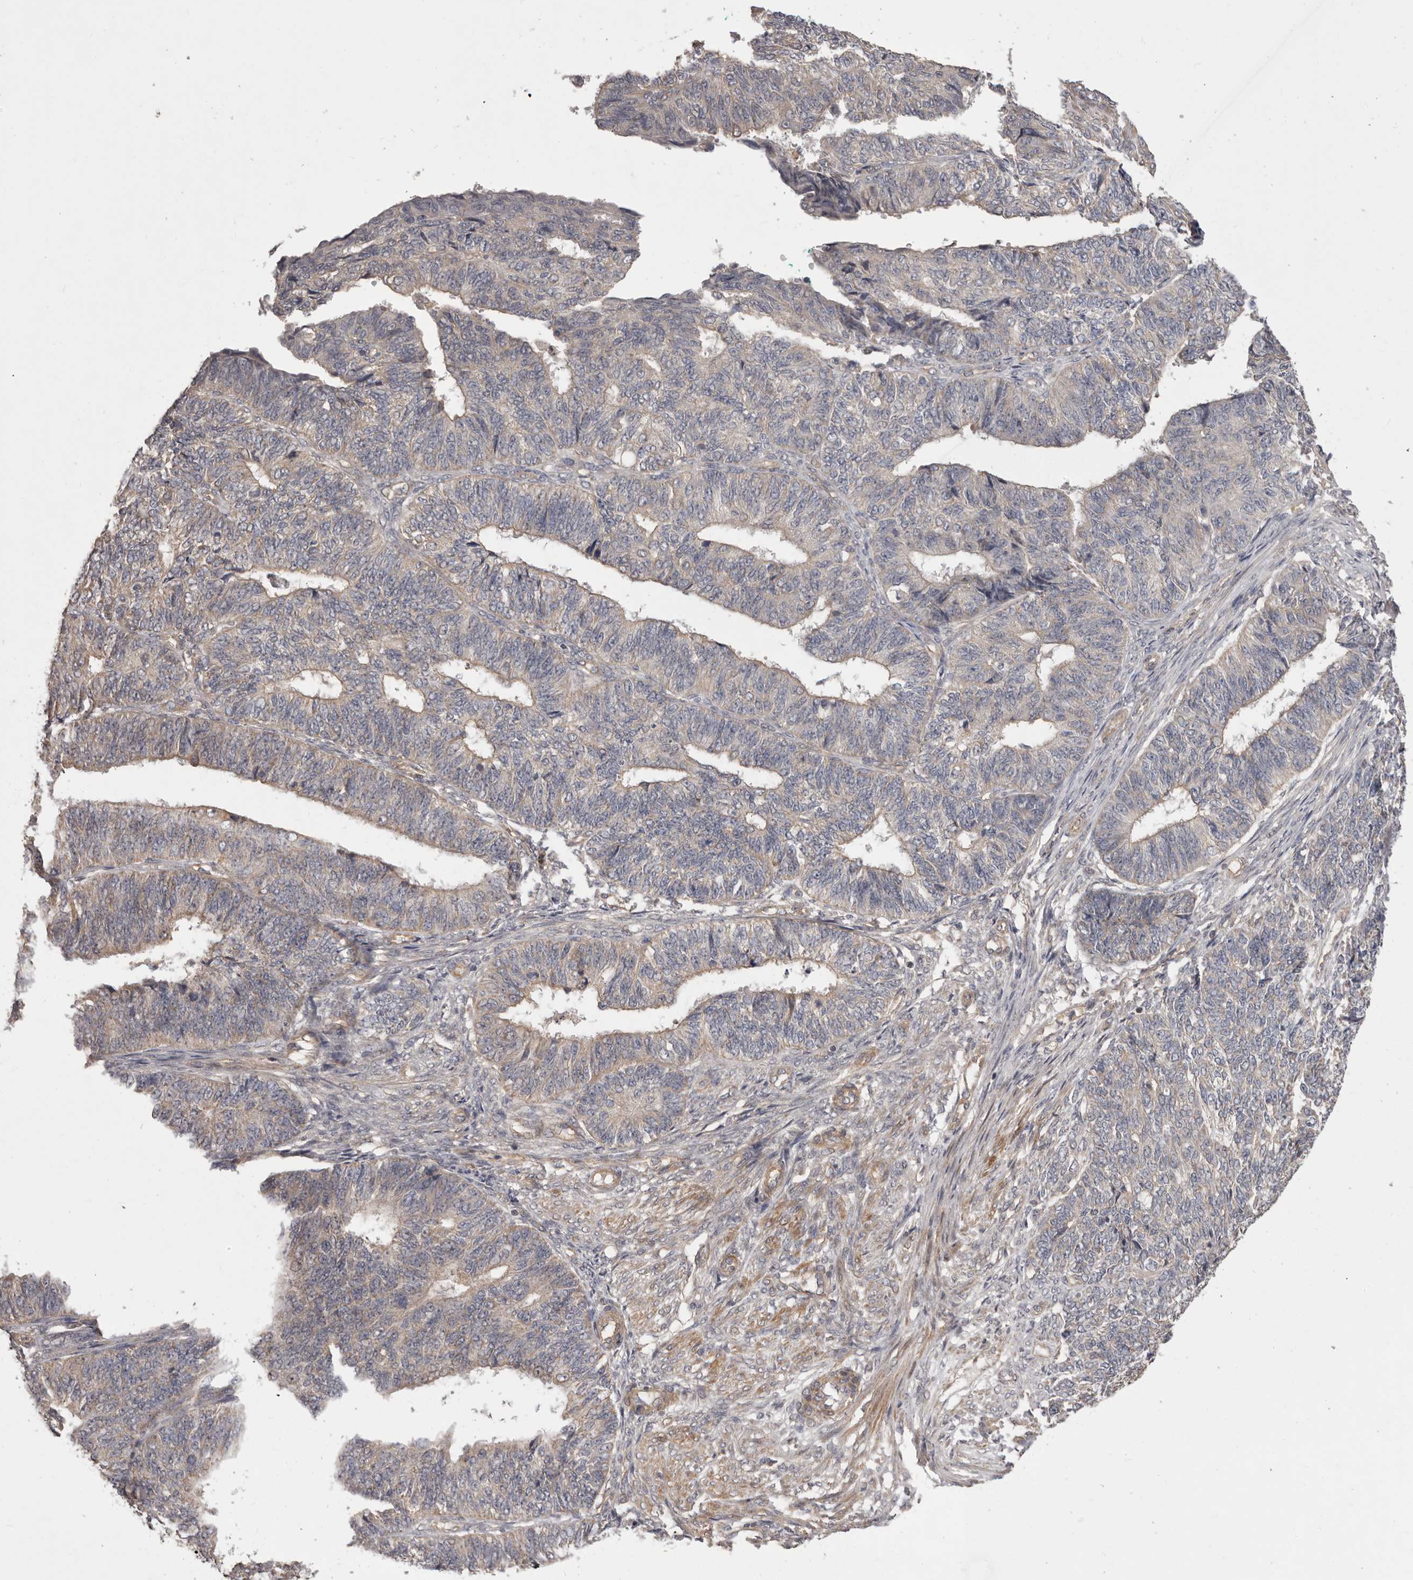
{"staining": {"intensity": "negative", "quantity": "none", "location": "none"}, "tissue": "endometrial cancer", "cell_type": "Tumor cells", "image_type": "cancer", "snomed": [{"axis": "morphology", "description": "Adenocarcinoma, NOS"}, {"axis": "topography", "description": "Endometrium"}], "caption": "Immunohistochemical staining of human endometrial cancer exhibits no significant expression in tumor cells.", "gene": "HRH1", "patient": {"sex": "female", "age": 32}}